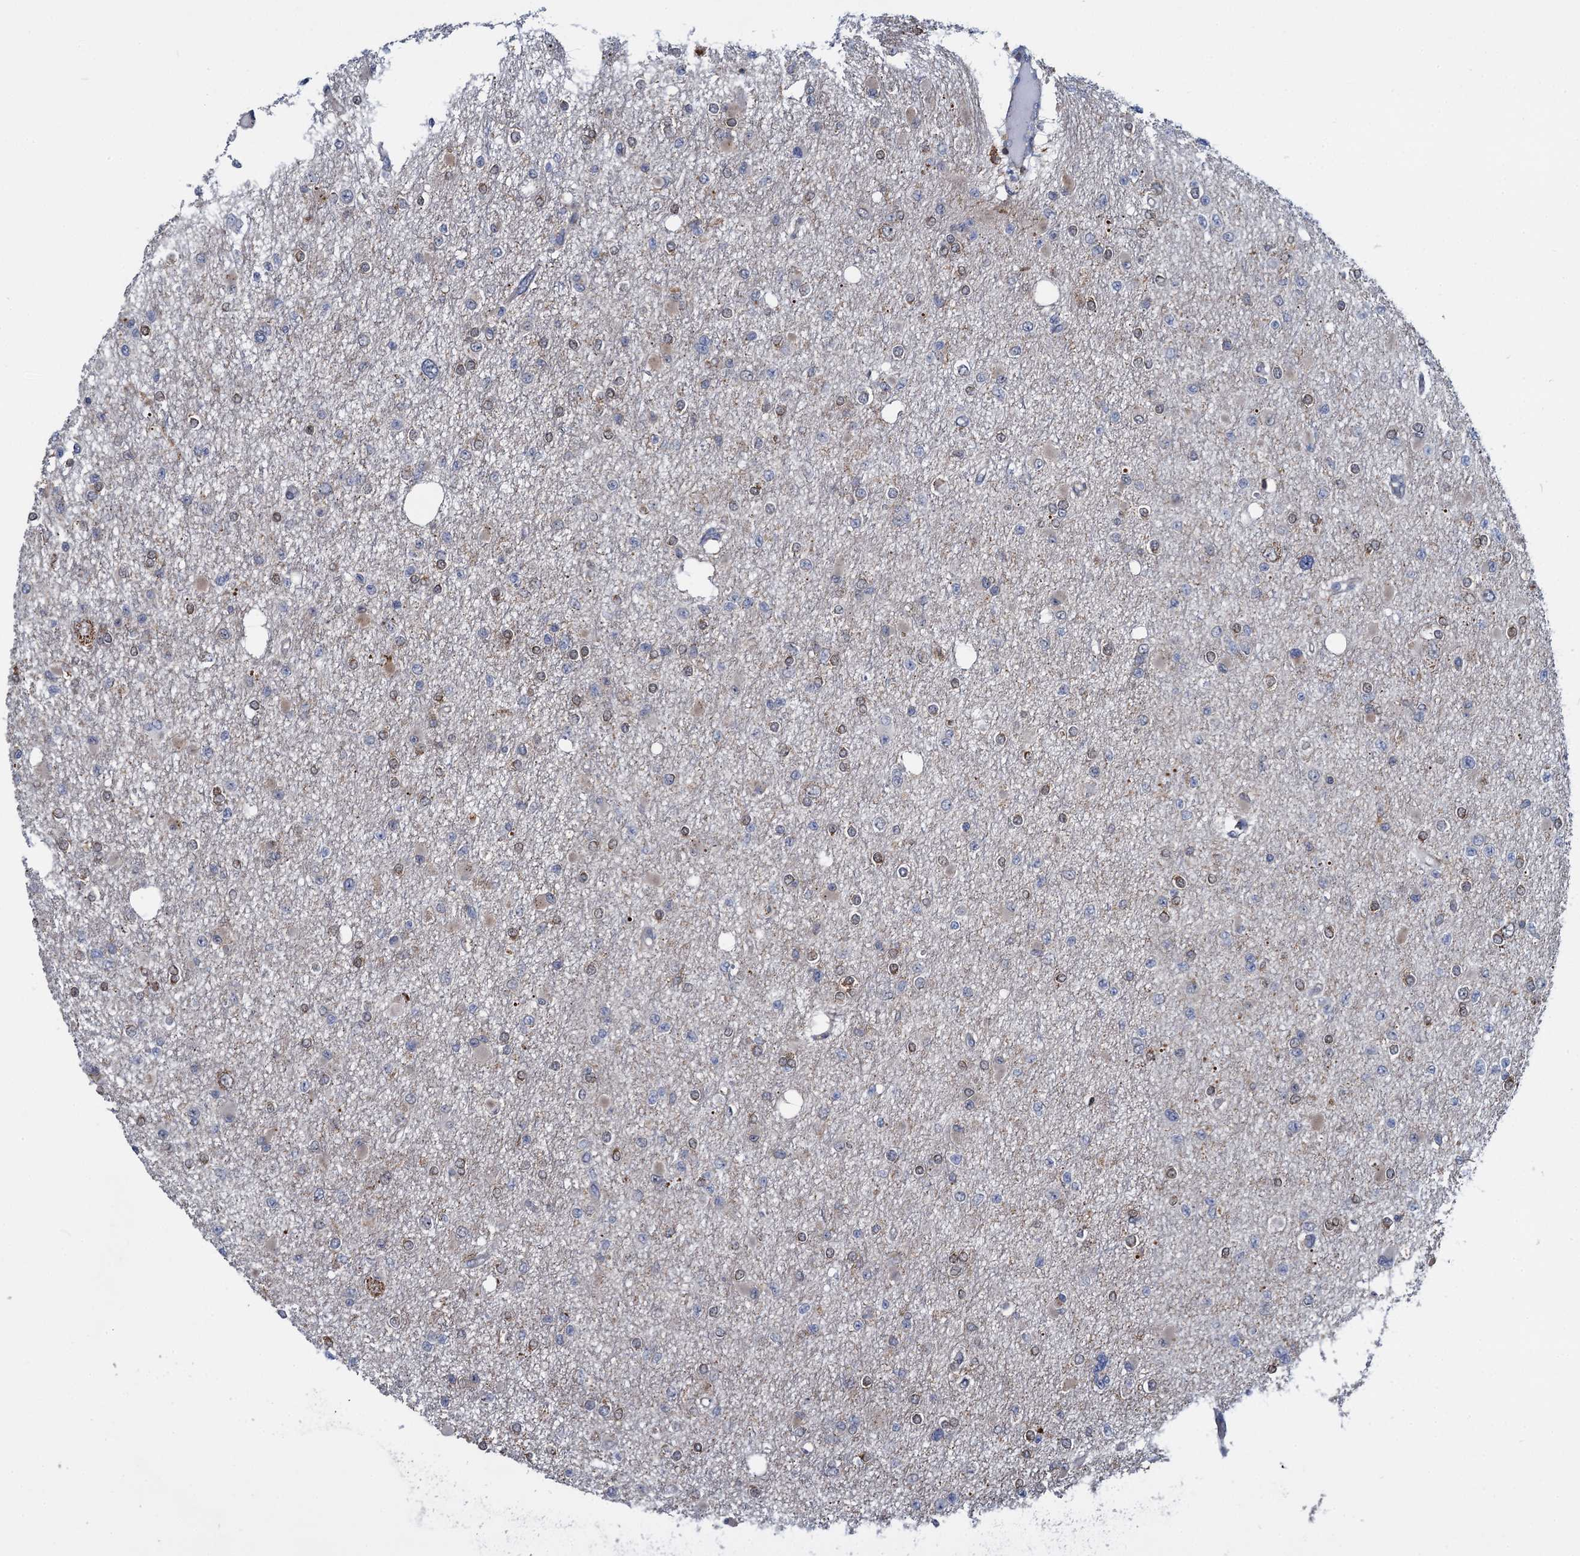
{"staining": {"intensity": "negative", "quantity": "none", "location": "none"}, "tissue": "glioma", "cell_type": "Tumor cells", "image_type": "cancer", "snomed": [{"axis": "morphology", "description": "Glioma, malignant, Low grade"}, {"axis": "topography", "description": "Brain"}], "caption": "Tumor cells are negative for brown protein staining in glioma.", "gene": "CCDC102A", "patient": {"sex": "female", "age": 22}}